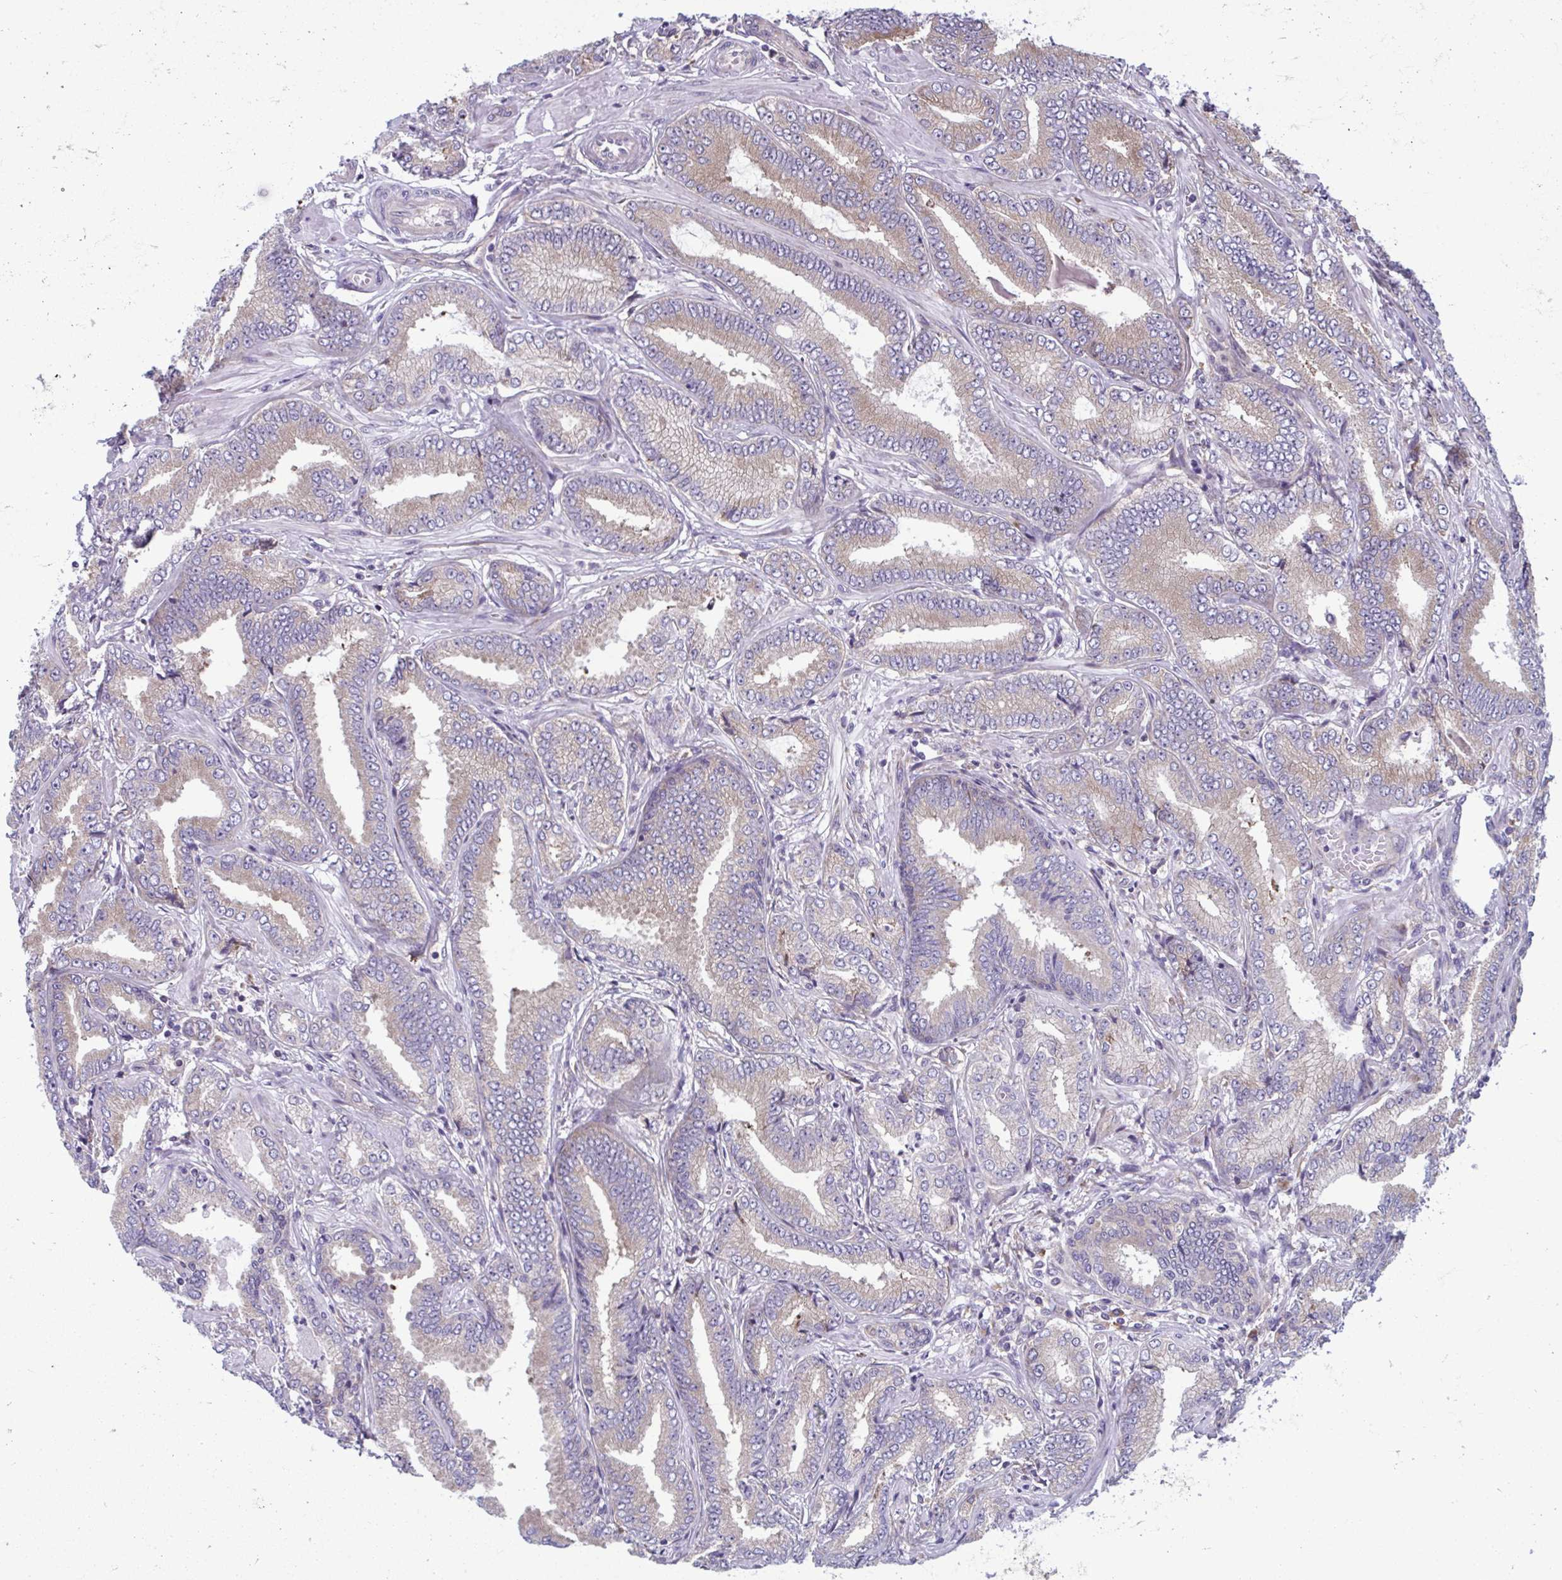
{"staining": {"intensity": "weak", "quantity": ">75%", "location": "cytoplasmic/membranous"}, "tissue": "prostate cancer", "cell_type": "Tumor cells", "image_type": "cancer", "snomed": [{"axis": "morphology", "description": "Adenocarcinoma, Low grade"}, {"axis": "topography", "description": "Prostate"}], "caption": "DAB (3,3'-diaminobenzidine) immunohistochemical staining of prostate cancer shows weak cytoplasmic/membranous protein positivity in about >75% of tumor cells. (DAB (3,3'-diaminobenzidine) = brown stain, brightfield microscopy at high magnification).", "gene": "RPS16", "patient": {"sex": "male", "age": 55}}